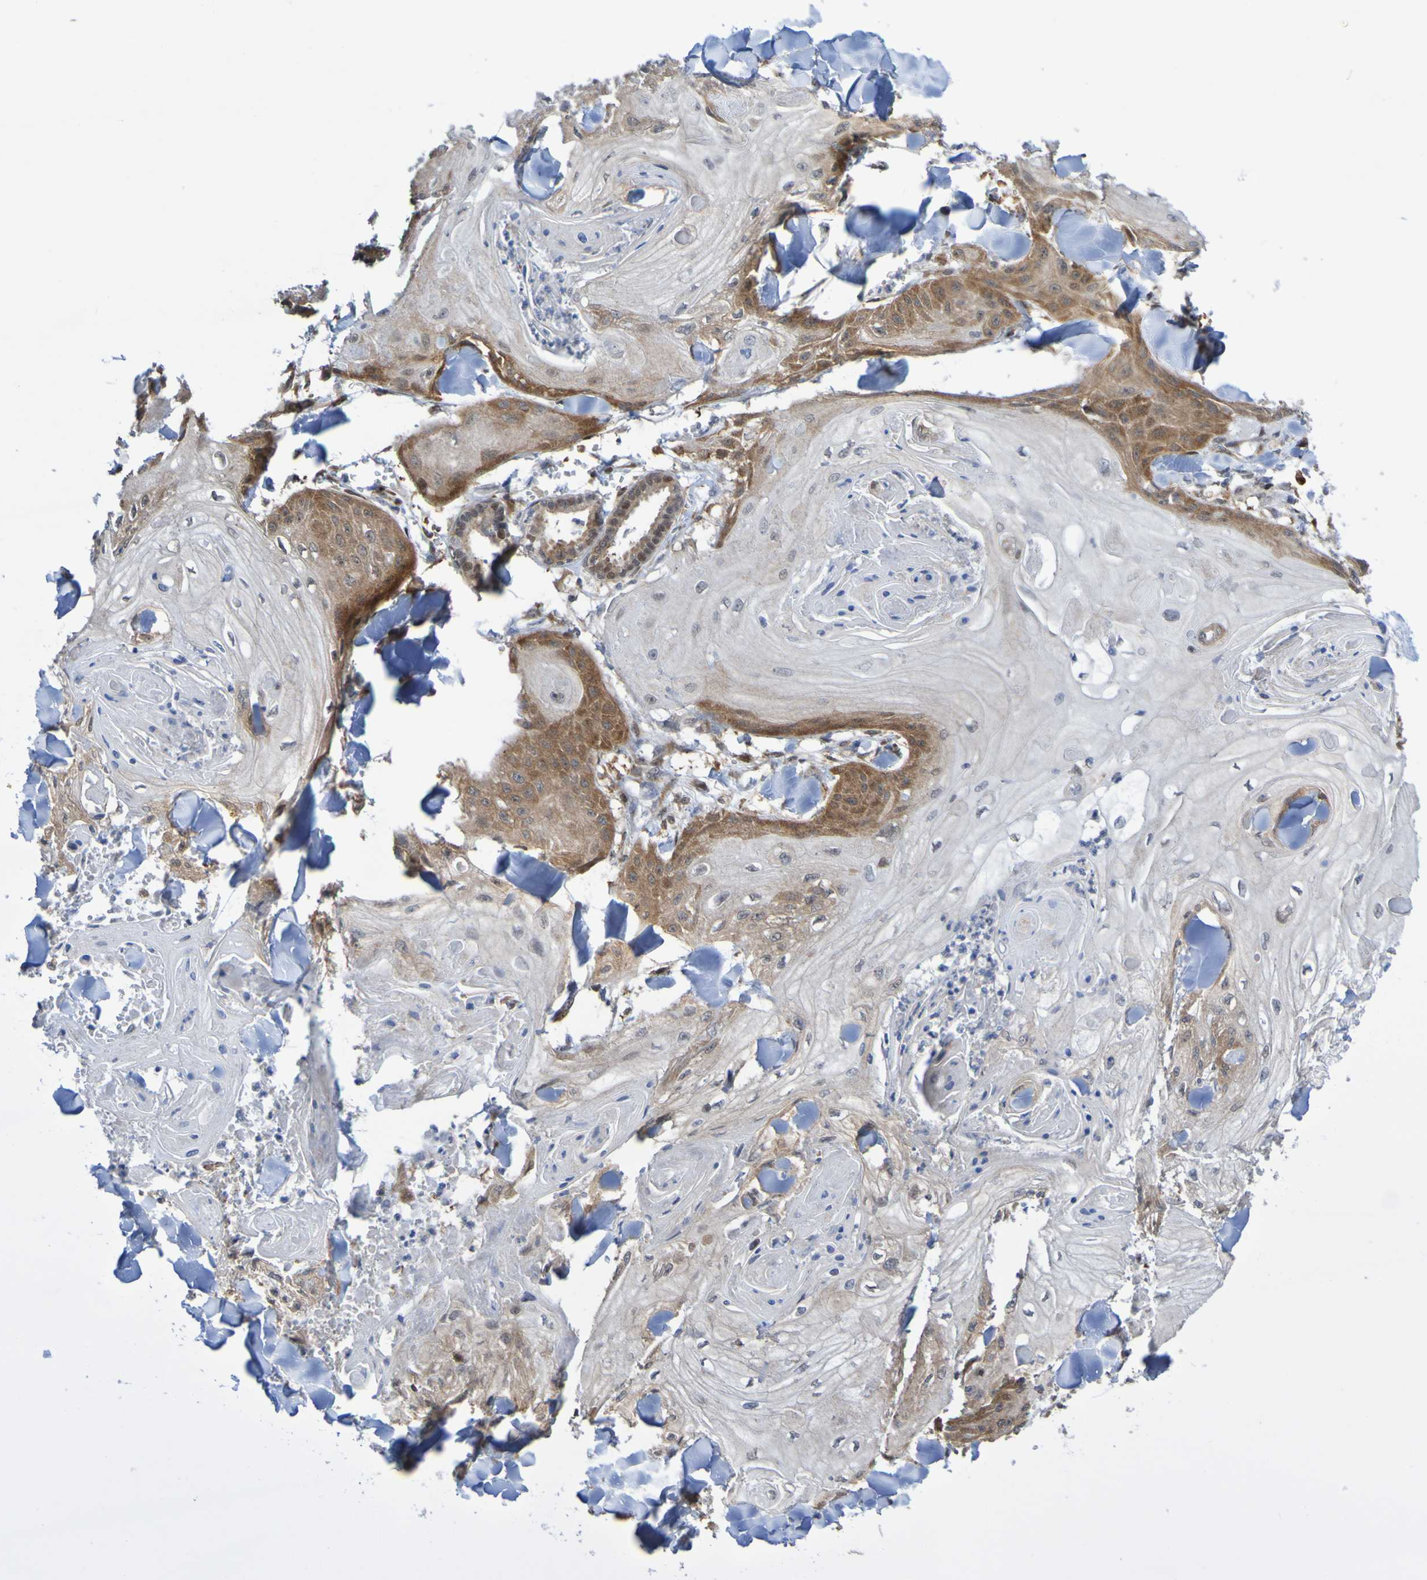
{"staining": {"intensity": "strong", "quantity": "25%-75%", "location": "cytoplasmic/membranous"}, "tissue": "skin cancer", "cell_type": "Tumor cells", "image_type": "cancer", "snomed": [{"axis": "morphology", "description": "Squamous cell carcinoma, NOS"}, {"axis": "topography", "description": "Skin"}], "caption": "Protein staining of skin cancer (squamous cell carcinoma) tissue exhibits strong cytoplasmic/membranous expression in about 25%-75% of tumor cells. (Brightfield microscopy of DAB IHC at high magnification).", "gene": "ATIC", "patient": {"sex": "male", "age": 74}}